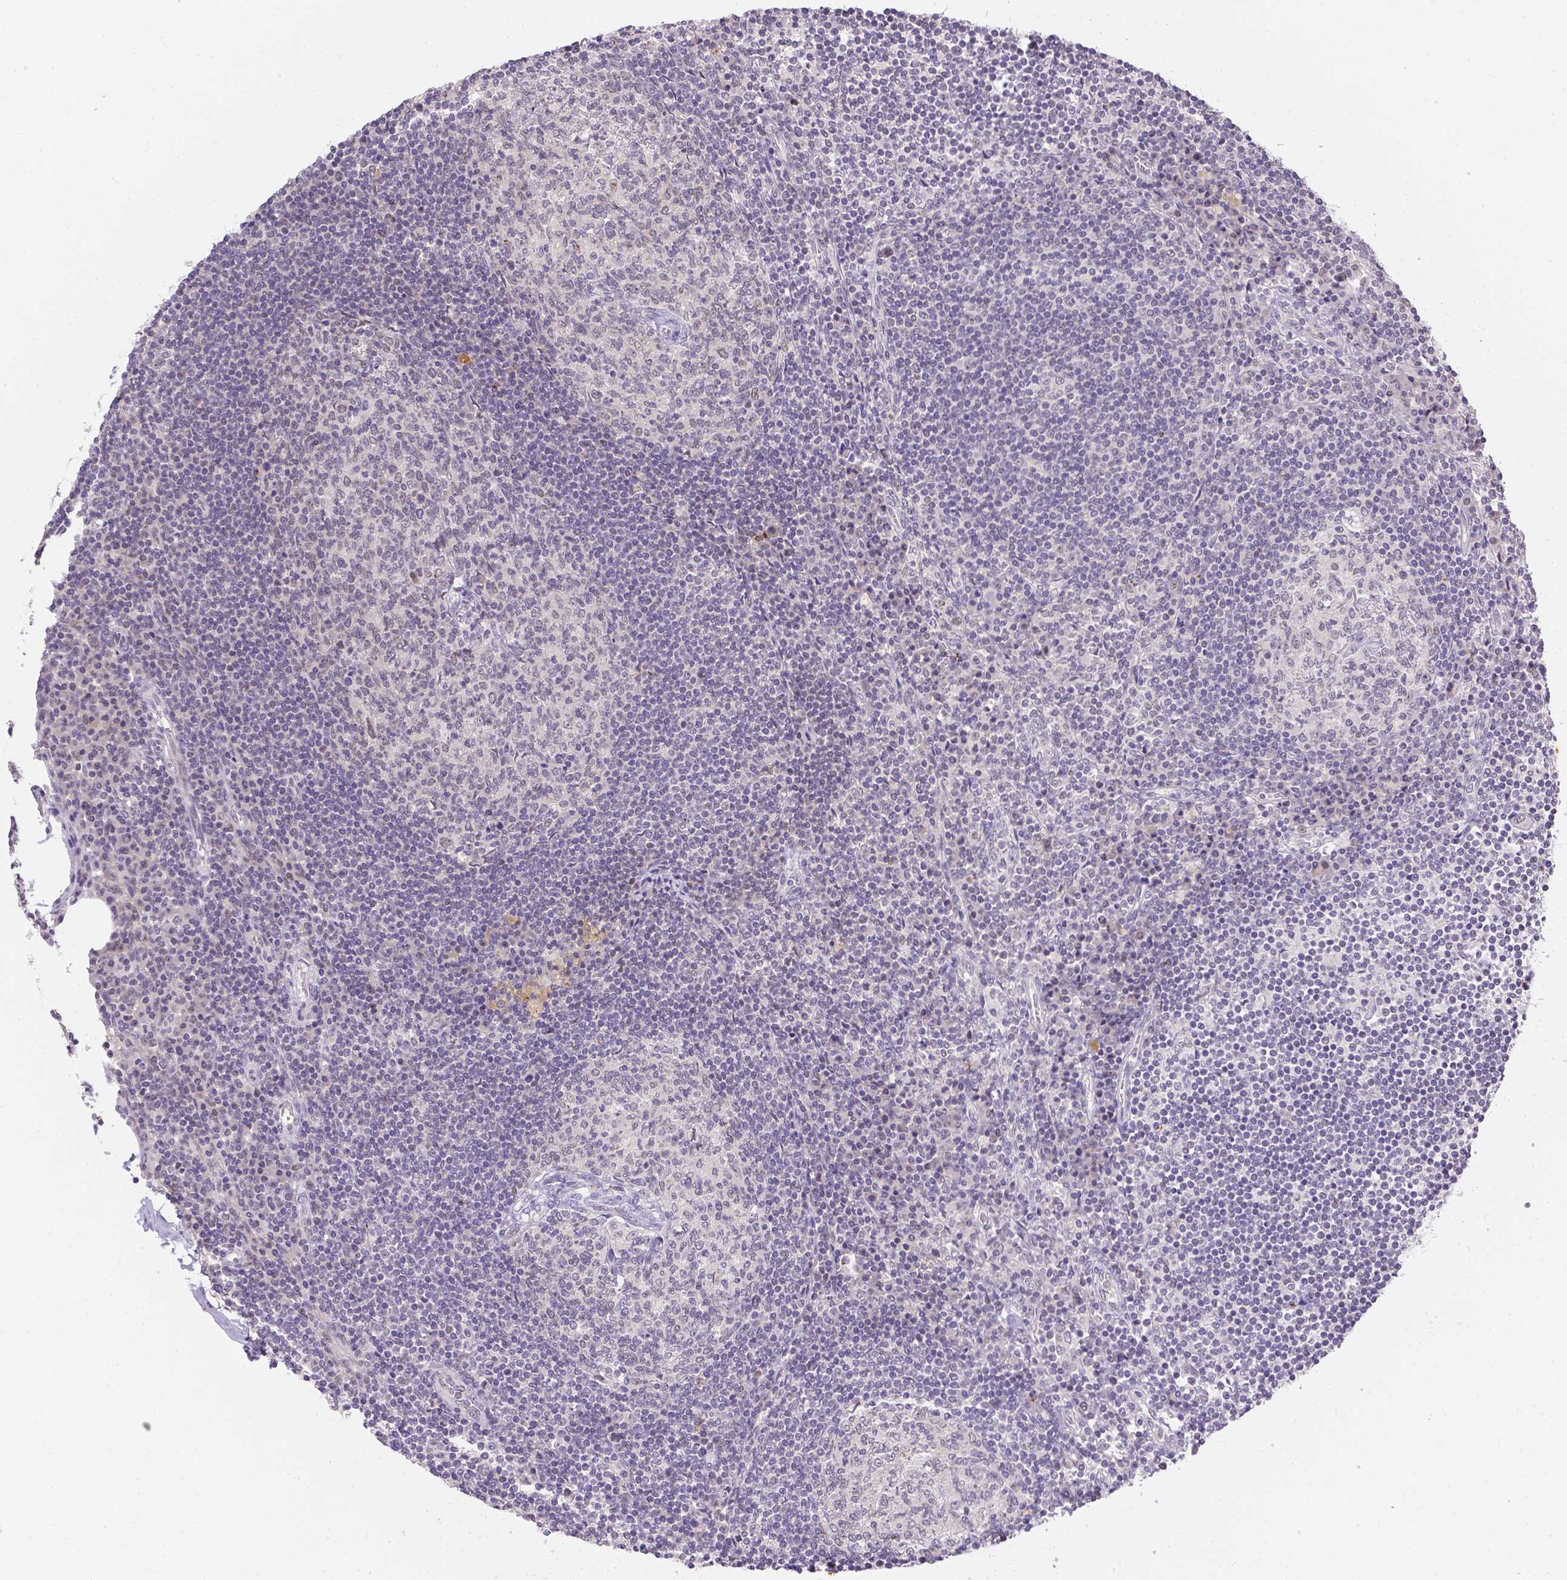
{"staining": {"intensity": "negative", "quantity": "none", "location": "none"}, "tissue": "lymph node", "cell_type": "Germinal center cells", "image_type": "normal", "snomed": [{"axis": "morphology", "description": "Normal tissue, NOS"}, {"axis": "topography", "description": "Lymph node"}], "caption": "Photomicrograph shows no protein positivity in germinal center cells of normal lymph node.", "gene": "ZNF280B", "patient": {"sex": "male", "age": 67}}